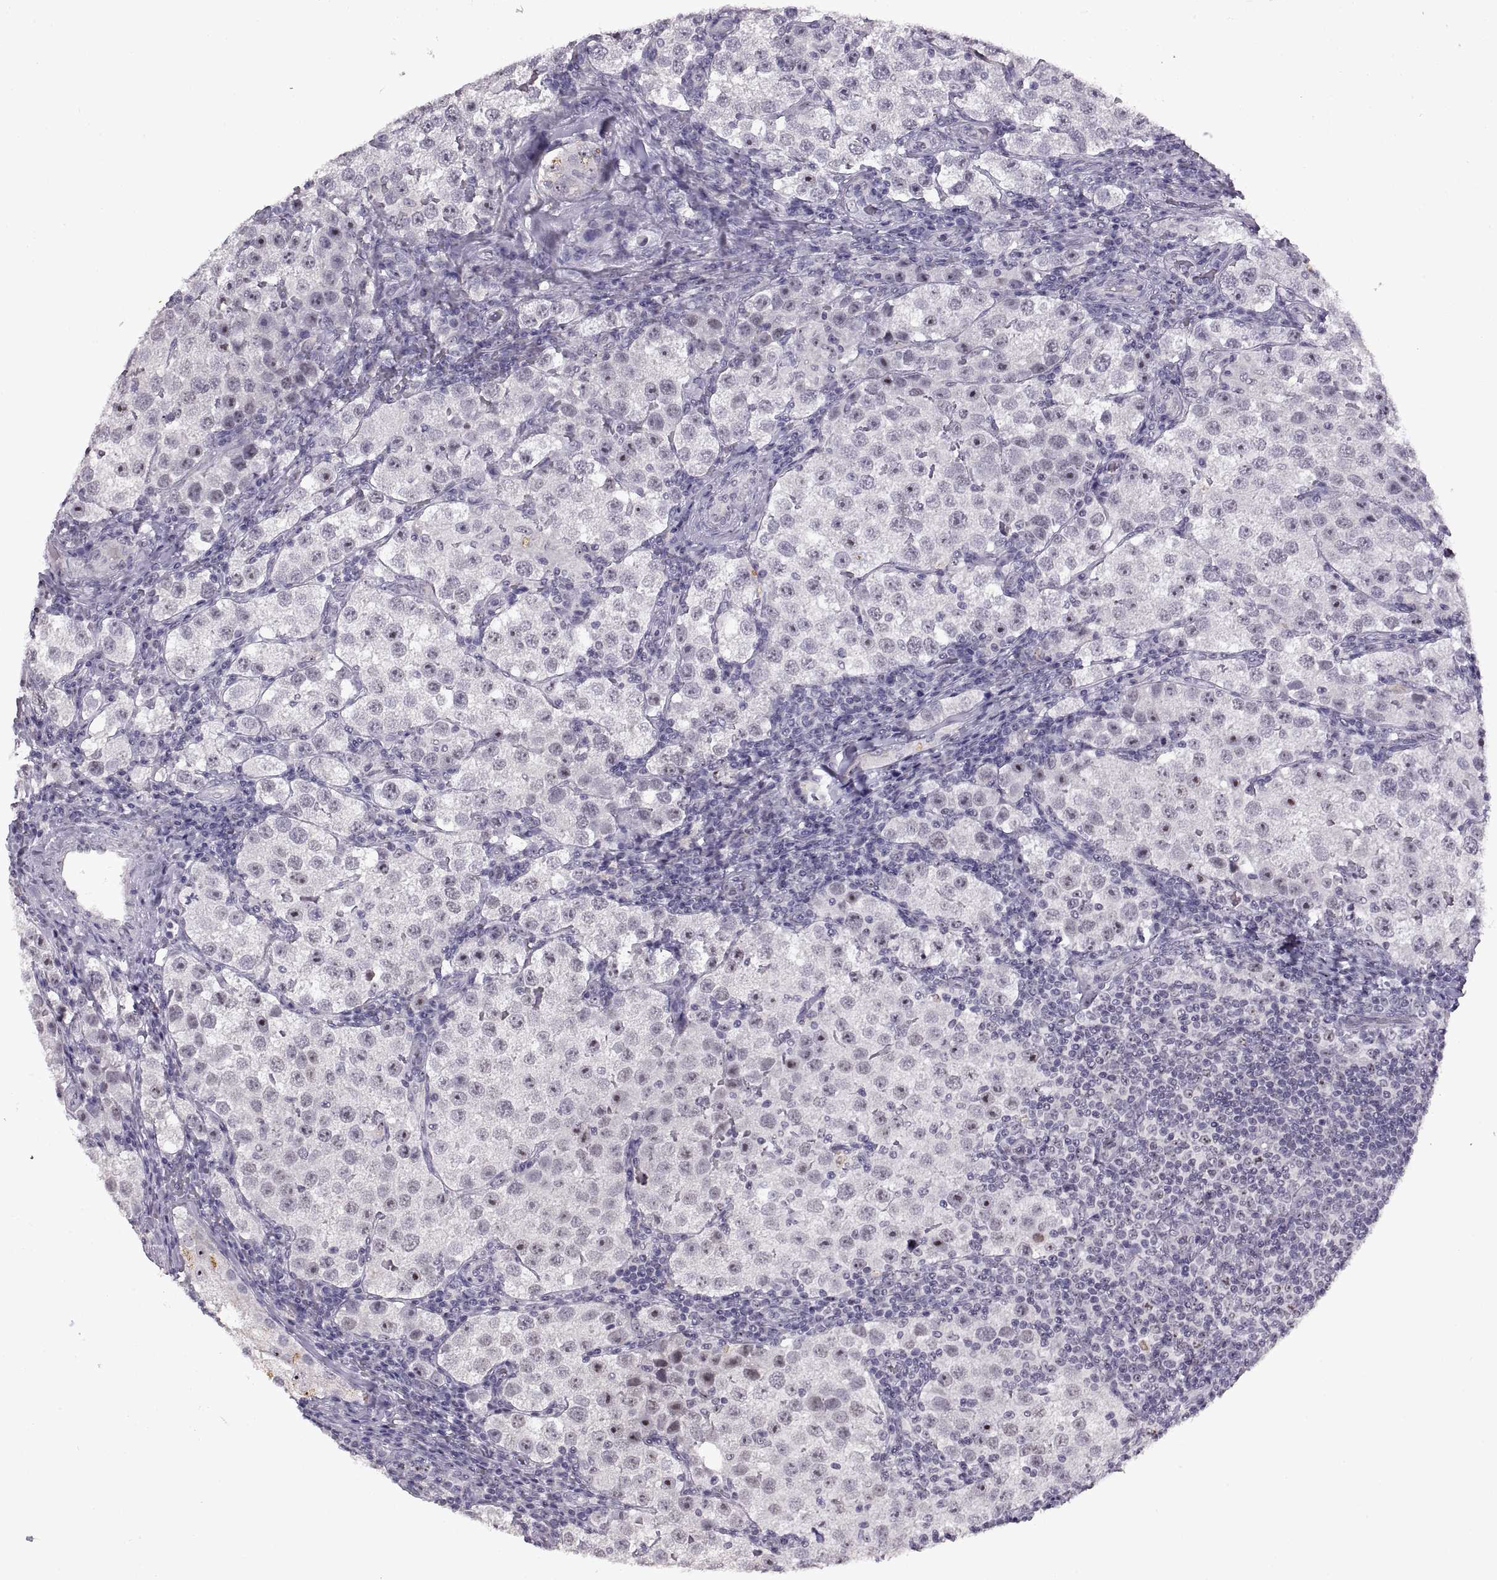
{"staining": {"intensity": "strong", "quantity": "<25%", "location": "nuclear"}, "tissue": "testis cancer", "cell_type": "Tumor cells", "image_type": "cancer", "snomed": [{"axis": "morphology", "description": "Seminoma, NOS"}, {"axis": "topography", "description": "Testis"}], "caption": "Strong nuclear protein staining is present in approximately <25% of tumor cells in testis seminoma. (IHC, brightfield microscopy, high magnification).", "gene": "SINHCAF", "patient": {"sex": "male", "age": 37}}